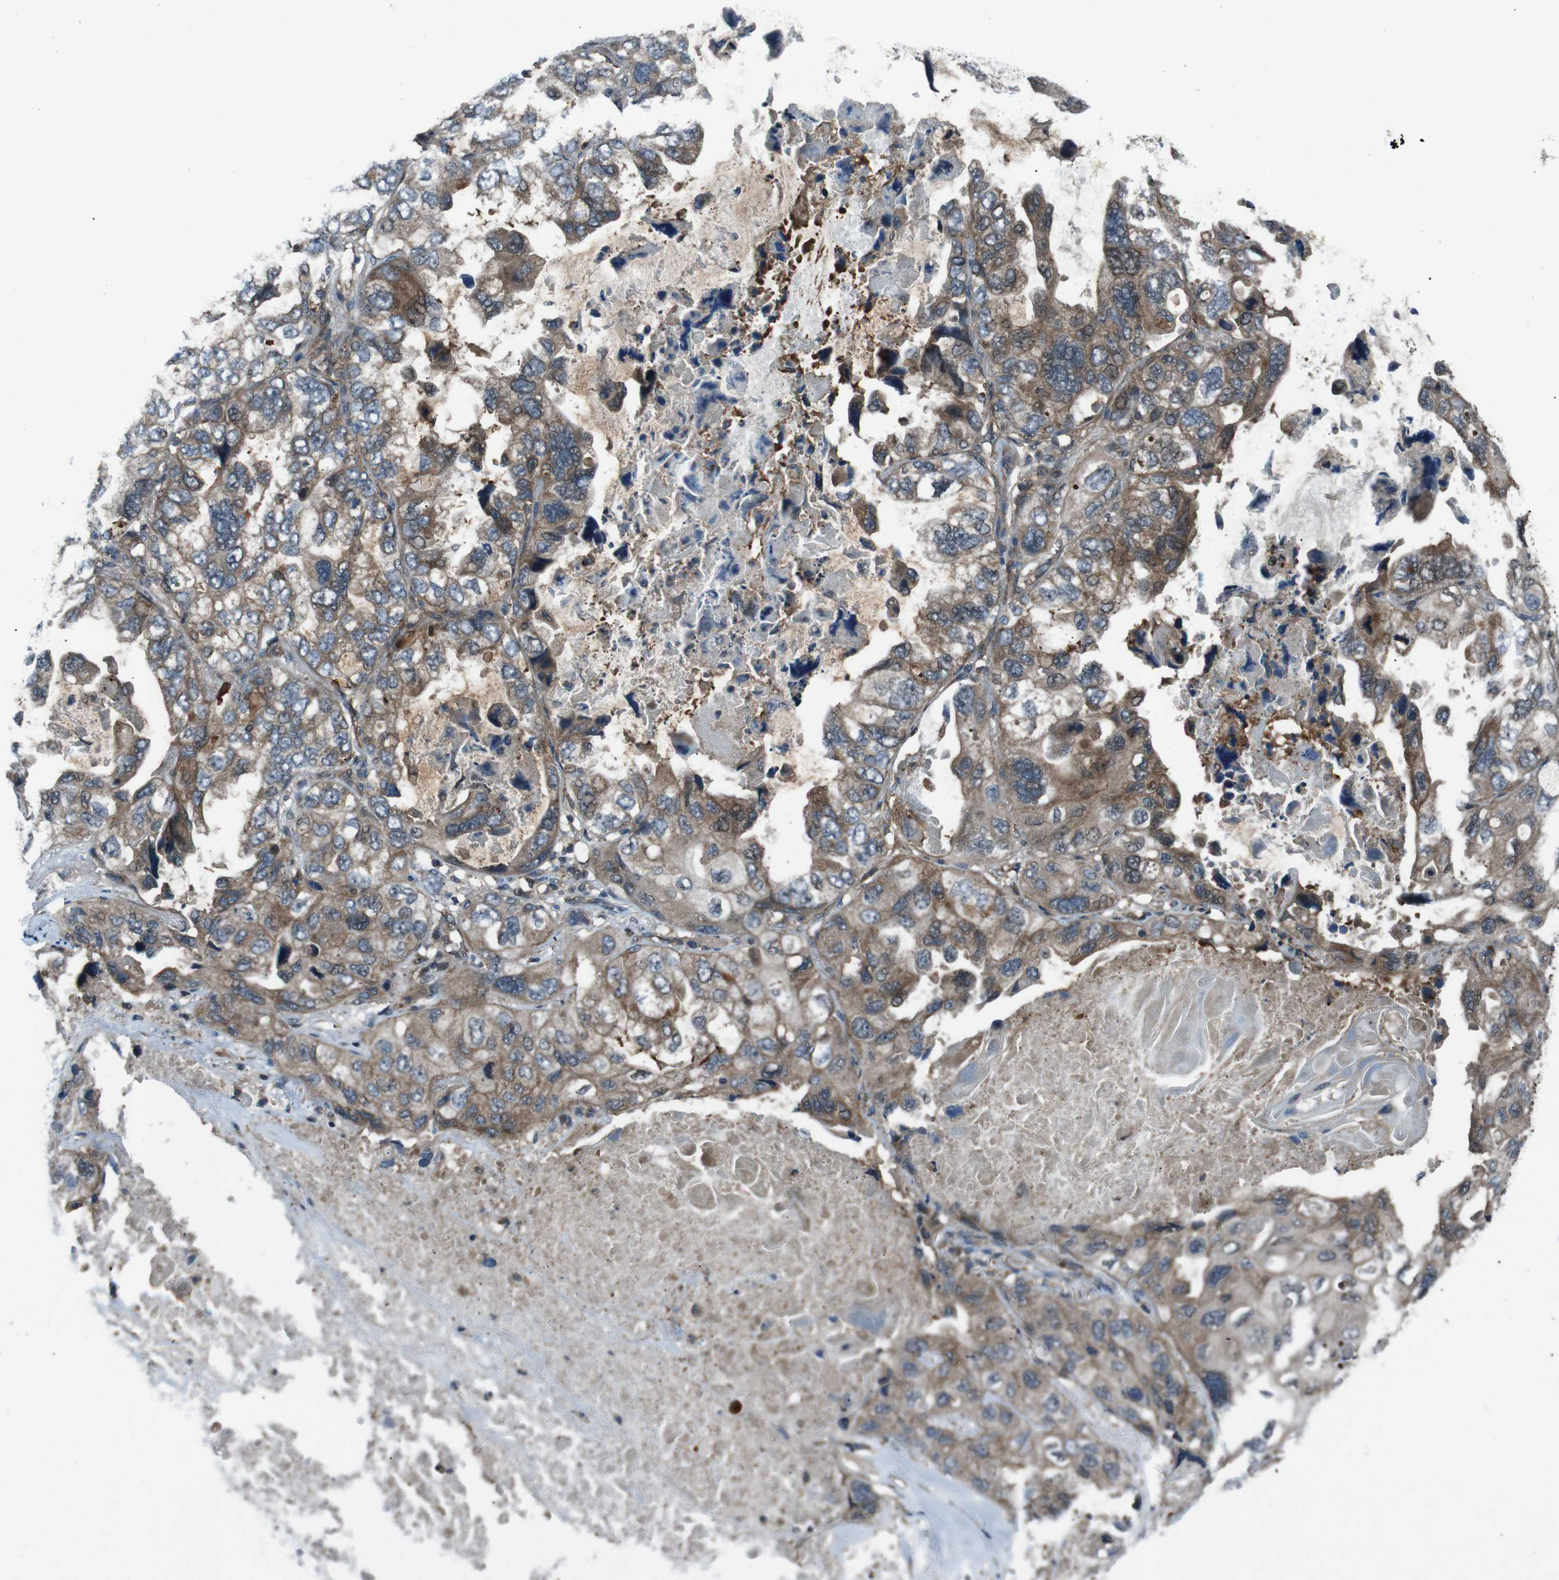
{"staining": {"intensity": "moderate", "quantity": ">75%", "location": "cytoplasmic/membranous"}, "tissue": "lung cancer", "cell_type": "Tumor cells", "image_type": "cancer", "snomed": [{"axis": "morphology", "description": "Squamous cell carcinoma, NOS"}, {"axis": "topography", "description": "Lung"}], "caption": "Immunohistochemical staining of squamous cell carcinoma (lung) displays medium levels of moderate cytoplasmic/membranous protein expression in approximately >75% of tumor cells. (DAB (3,3'-diaminobenzidine) IHC with brightfield microscopy, high magnification).", "gene": "SLC27A4", "patient": {"sex": "female", "age": 73}}